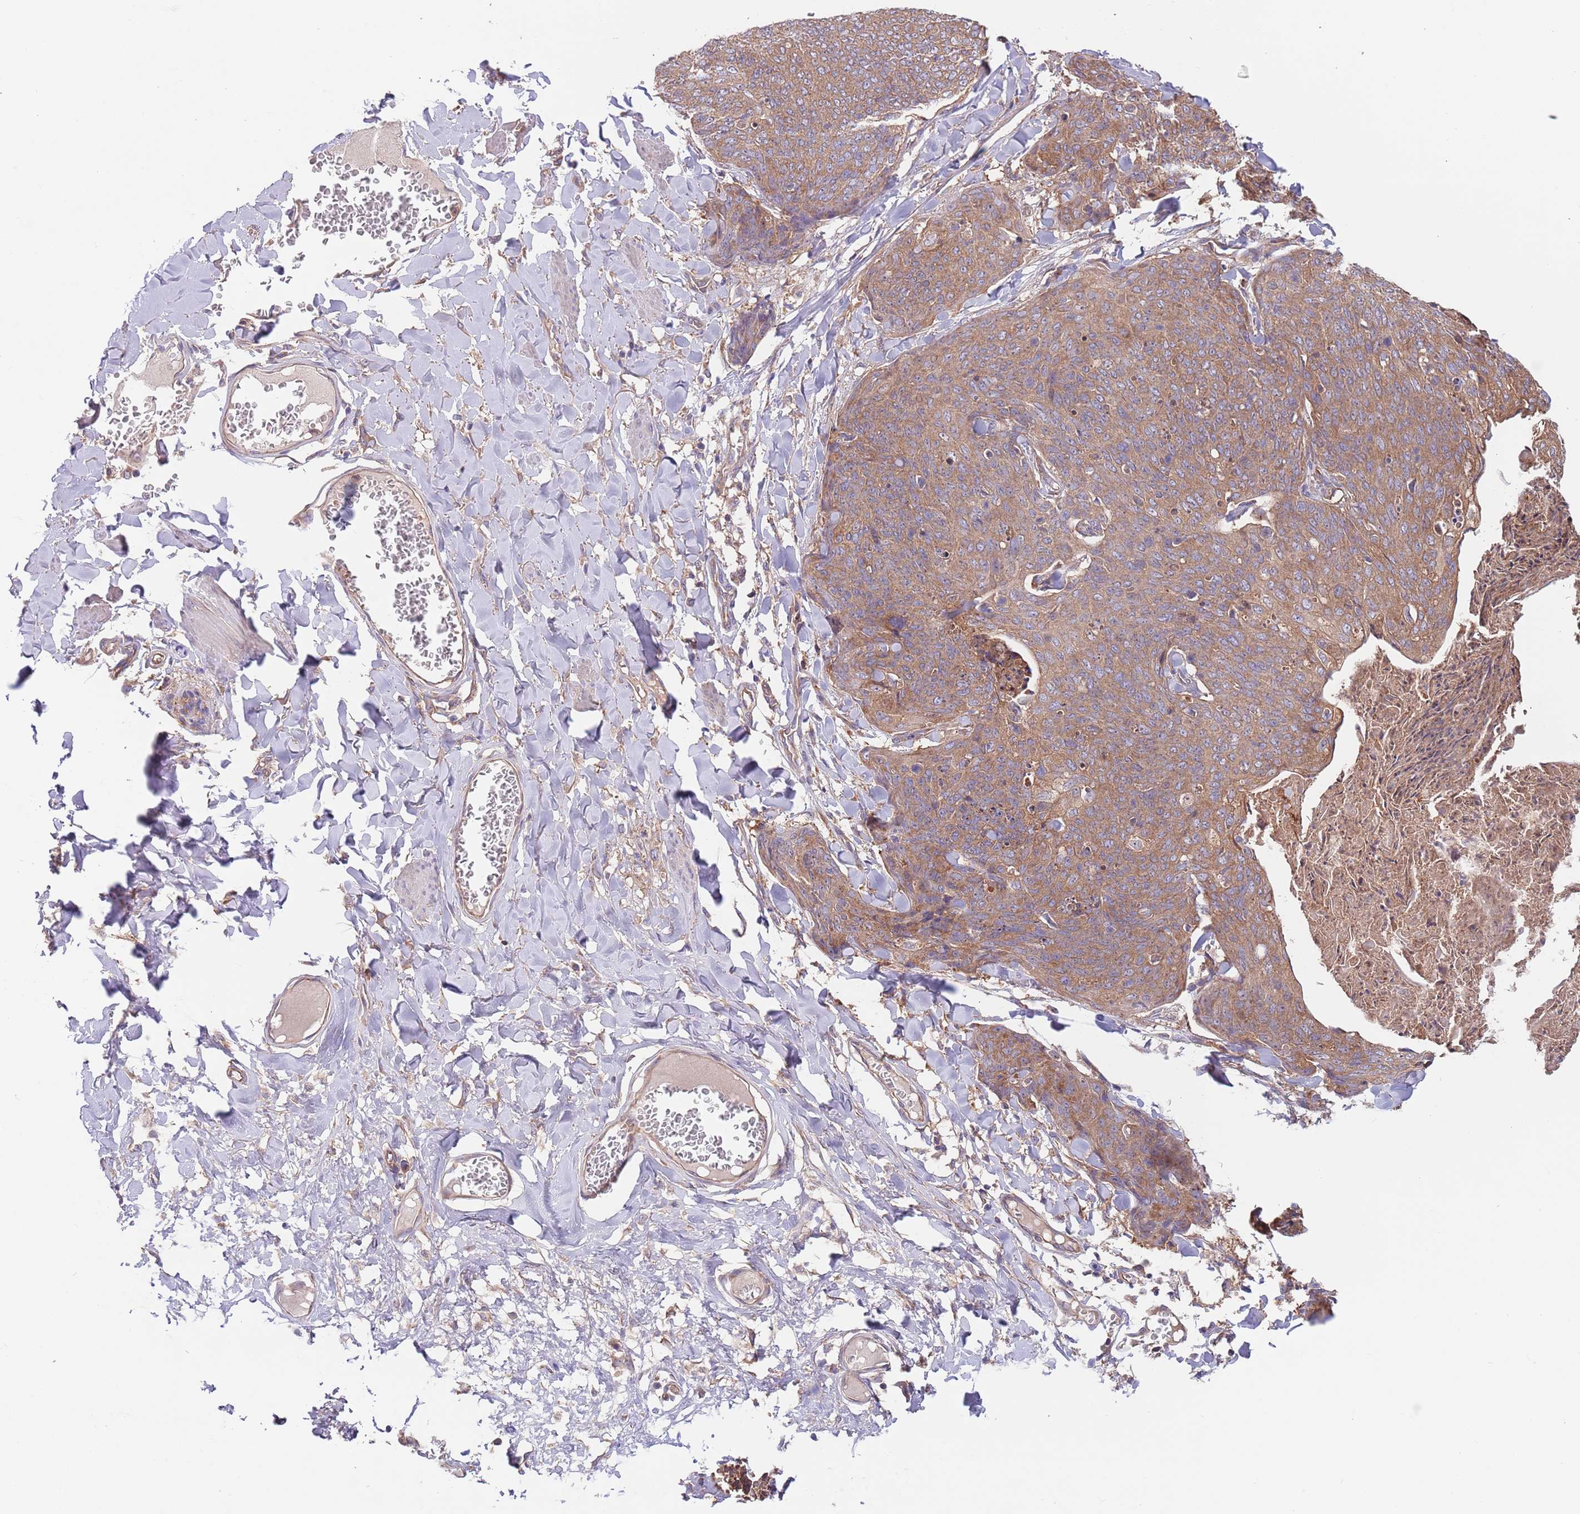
{"staining": {"intensity": "moderate", "quantity": ">75%", "location": "cytoplasmic/membranous"}, "tissue": "skin cancer", "cell_type": "Tumor cells", "image_type": "cancer", "snomed": [{"axis": "morphology", "description": "Squamous cell carcinoma, NOS"}, {"axis": "topography", "description": "Skin"}, {"axis": "topography", "description": "Vulva"}], "caption": "DAB (3,3'-diaminobenzidine) immunohistochemical staining of human skin cancer demonstrates moderate cytoplasmic/membranous protein positivity in approximately >75% of tumor cells.", "gene": "EIF3F", "patient": {"sex": "female", "age": 85}}